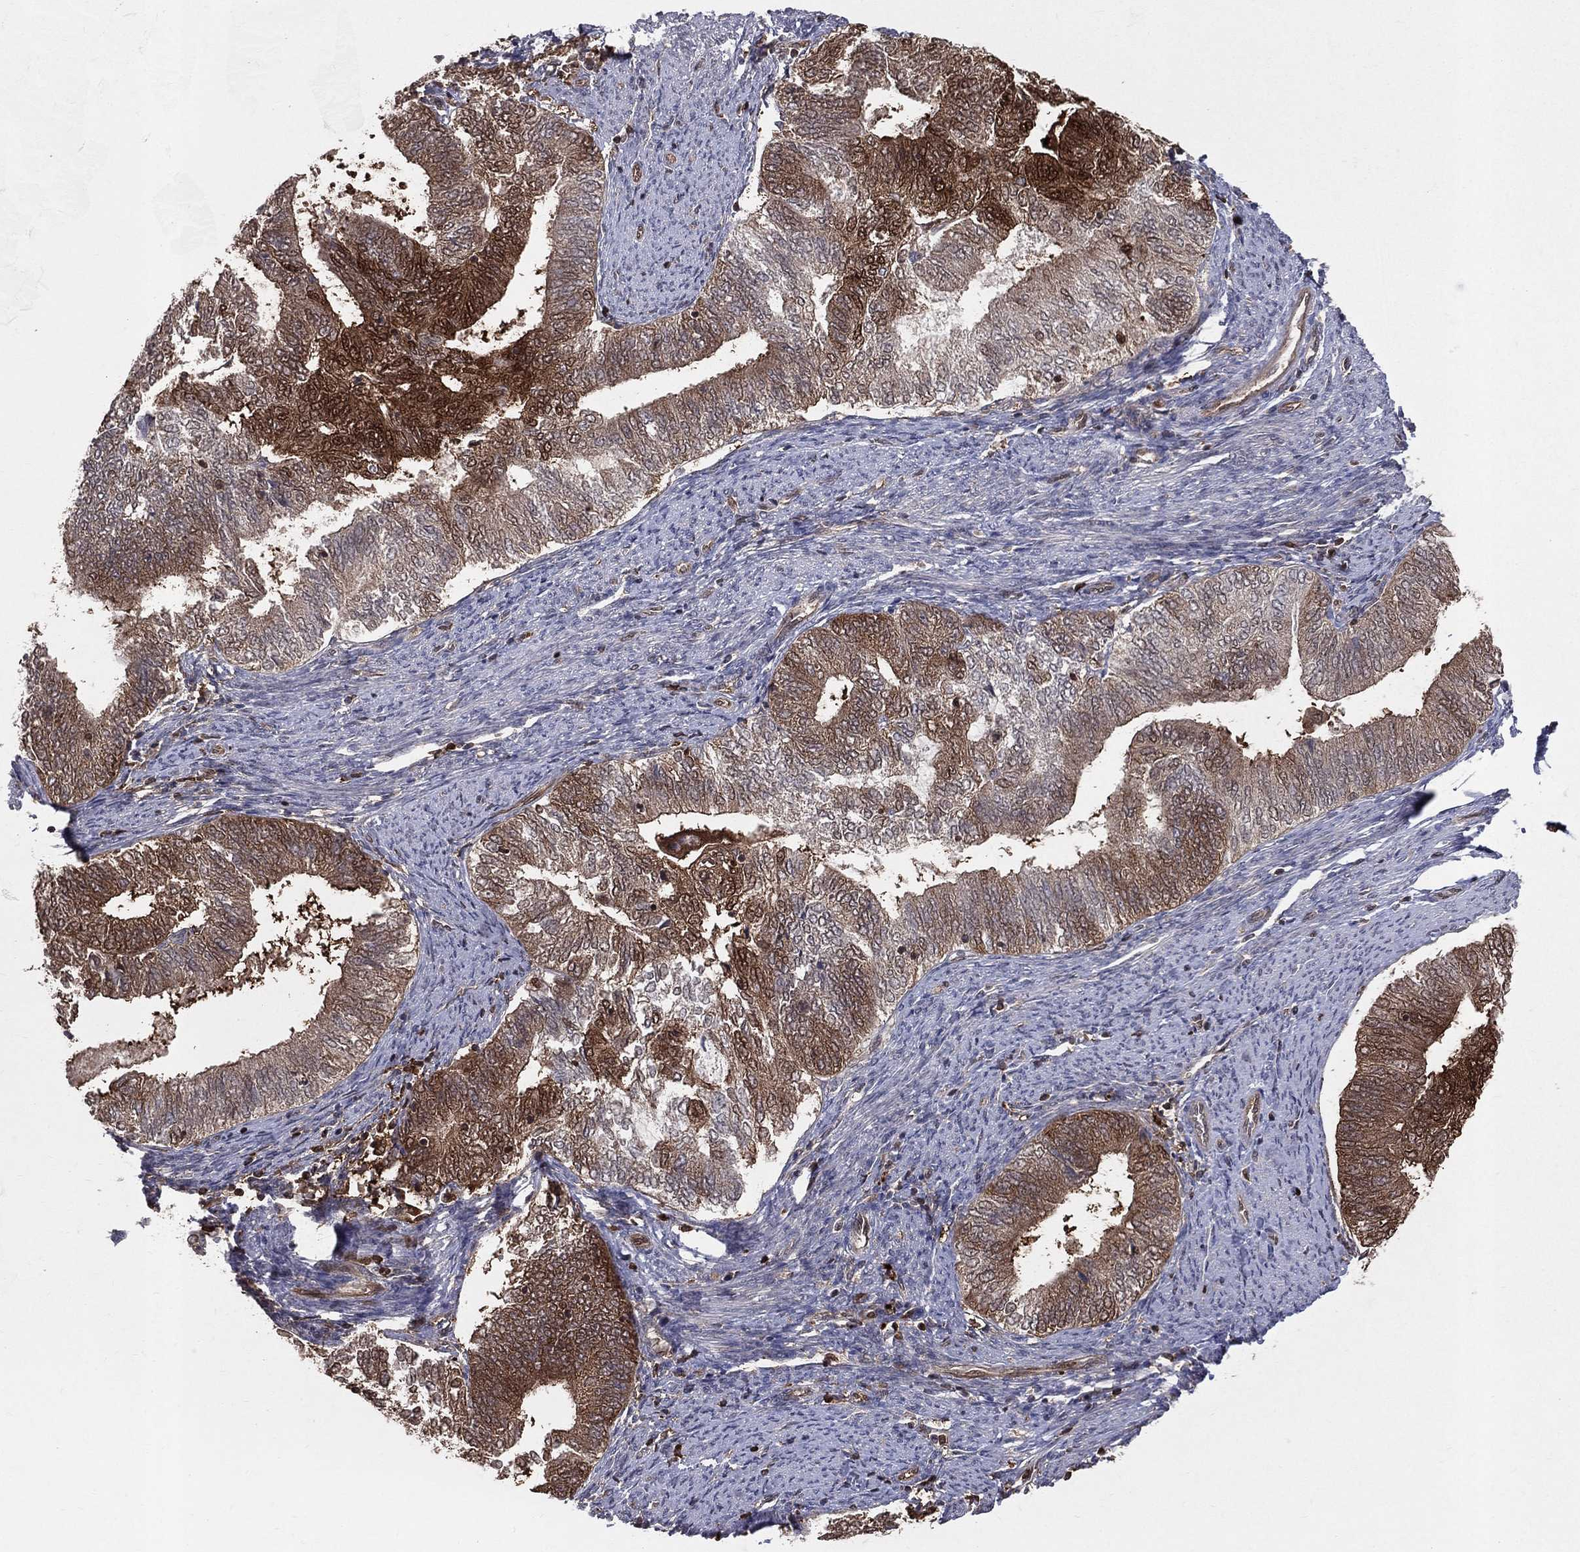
{"staining": {"intensity": "strong", "quantity": "25%-75%", "location": "cytoplasmic/membranous"}, "tissue": "endometrial cancer", "cell_type": "Tumor cells", "image_type": "cancer", "snomed": [{"axis": "morphology", "description": "Adenocarcinoma, NOS"}, {"axis": "topography", "description": "Endometrium"}], "caption": "Immunohistochemistry photomicrograph of human endometrial cancer stained for a protein (brown), which demonstrates high levels of strong cytoplasmic/membranous positivity in about 25%-75% of tumor cells.", "gene": "ENO1", "patient": {"sex": "female", "age": 65}}